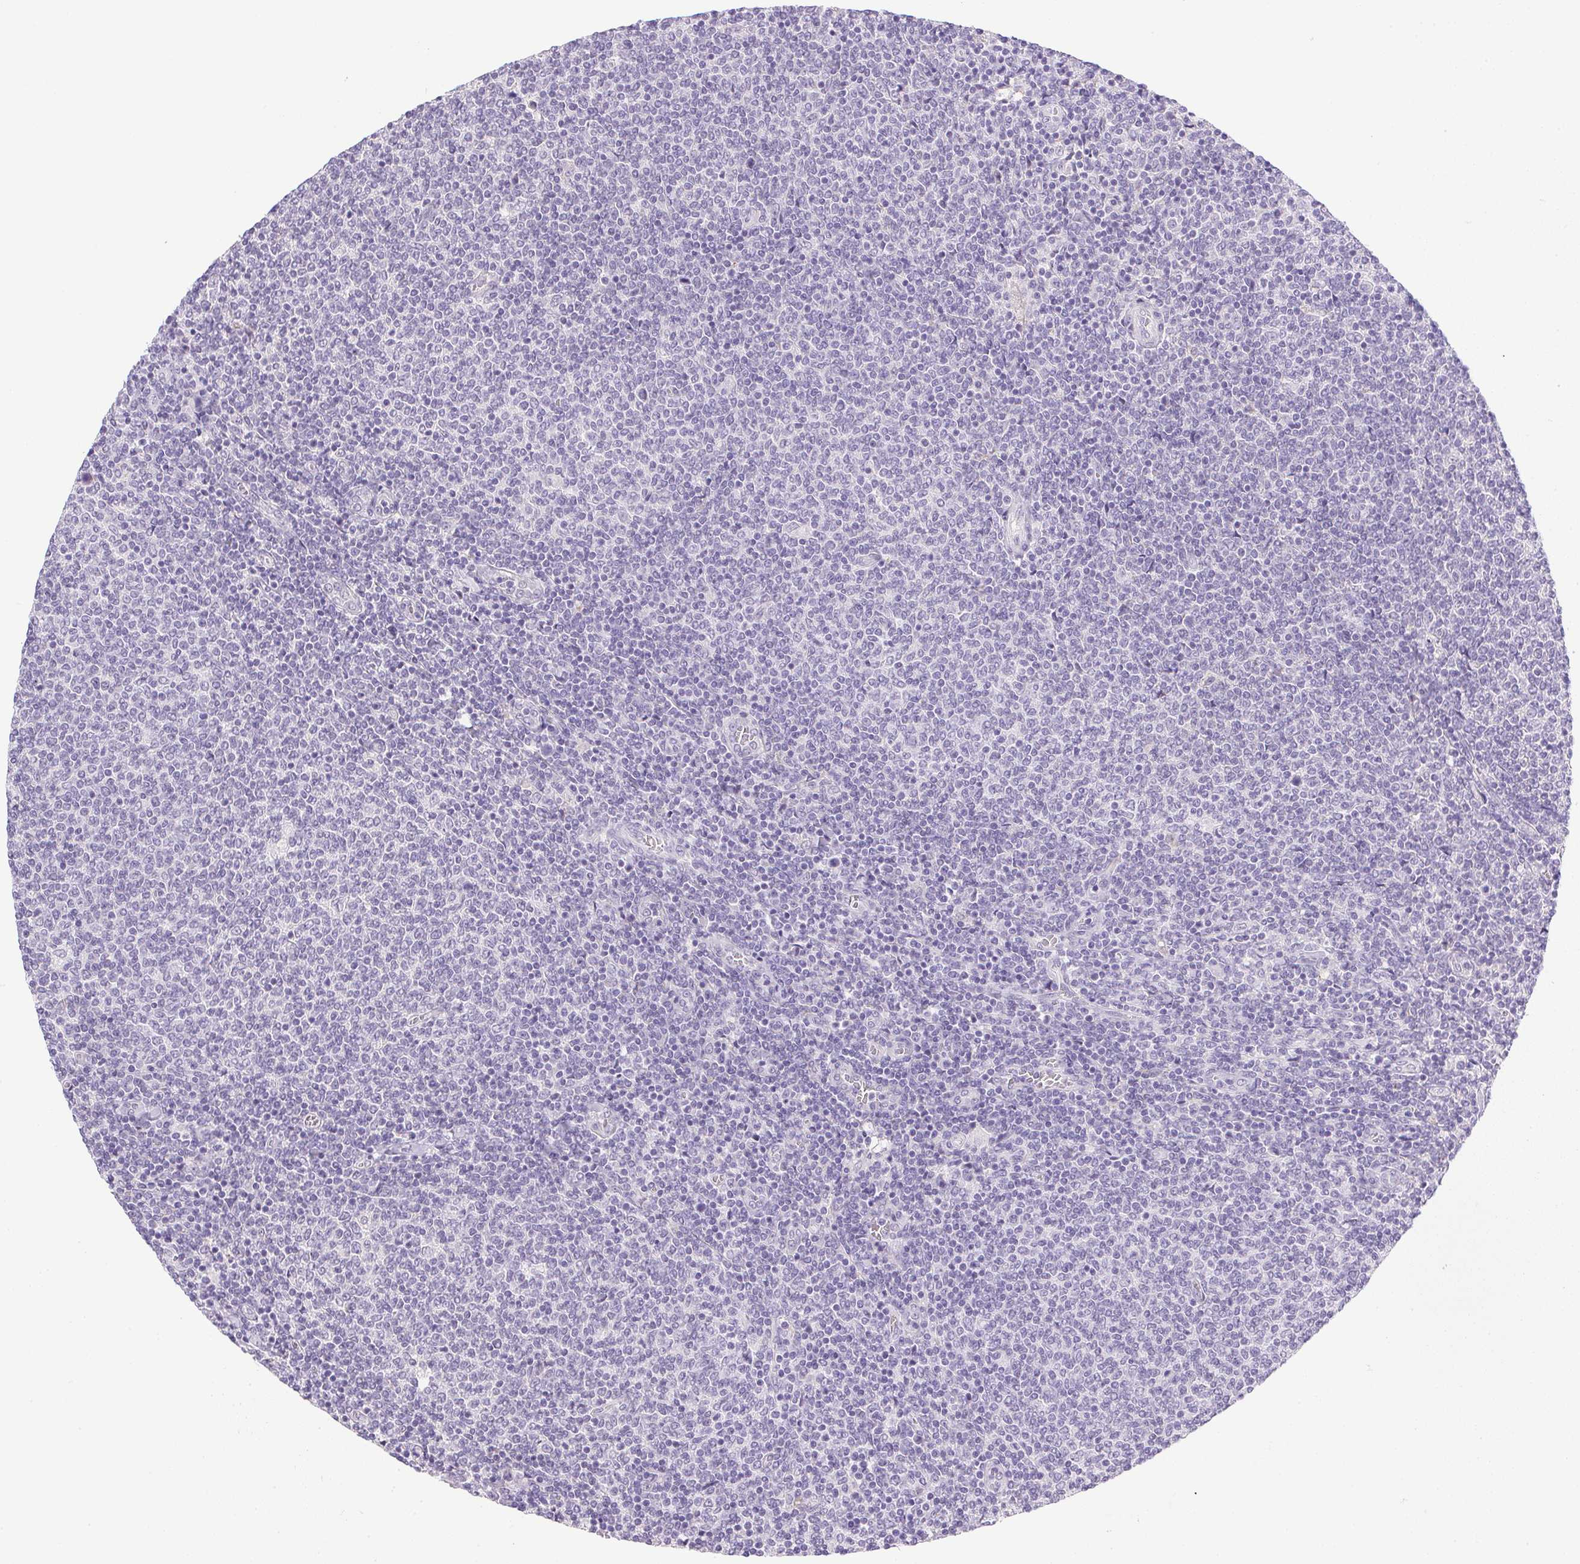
{"staining": {"intensity": "negative", "quantity": "none", "location": "none"}, "tissue": "lymphoma", "cell_type": "Tumor cells", "image_type": "cancer", "snomed": [{"axis": "morphology", "description": "Malignant lymphoma, non-Hodgkin's type, Low grade"}, {"axis": "topography", "description": "Lymph node"}], "caption": "A micrograph of low-grade malignant lymphoma, non-Hodgkin's type stained for a protein shows no brown staining in tumor cells.", "gene": "PRL", "patient": {"sex": "male", "age": 52}}